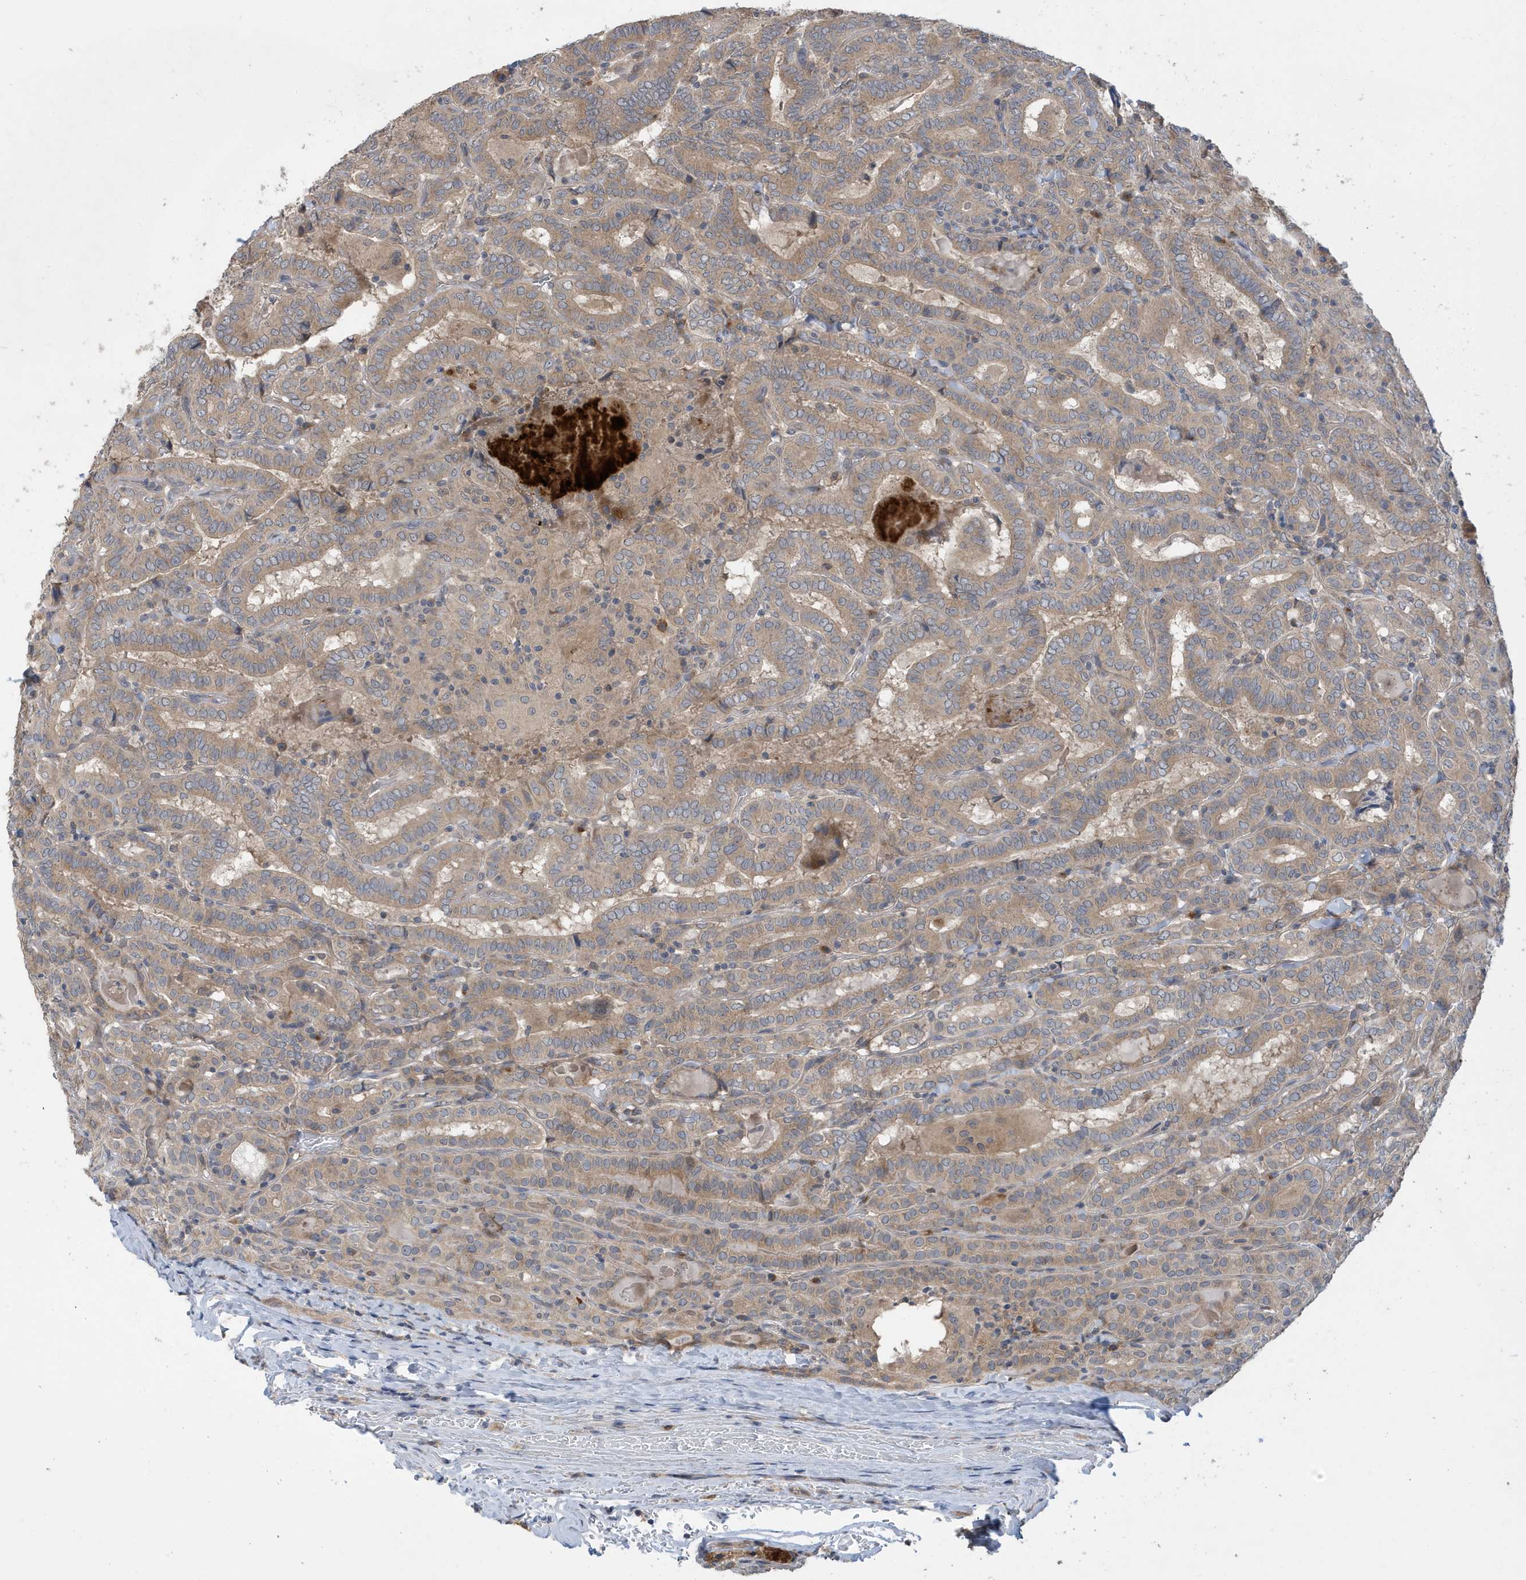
{"staining": {"intensity": "weak", "quantity": ">75%", "location": "cytoplasmic/membranous"}, "tissue": "thyroid cancer", "cell_type": "Tumor cells", "image_type": "cancer", "snomed": [{"axis": "morphology", "description": "Papillary adenocarcinoma, NOS"}, {"axis": "topography", "description": "Thyroid gland"}], "caption": "This histopathology image demonstrates thyroid cancer stained with immunohistochemistry (IHC) to label a protein in brown. The cytoplasmic/membranous of tumor cells show weak positivity for the protein. Nuclei are counter-stained blue.", "gene": "LAPTM4A", "patient": {"sex": "female", "age": 72}}